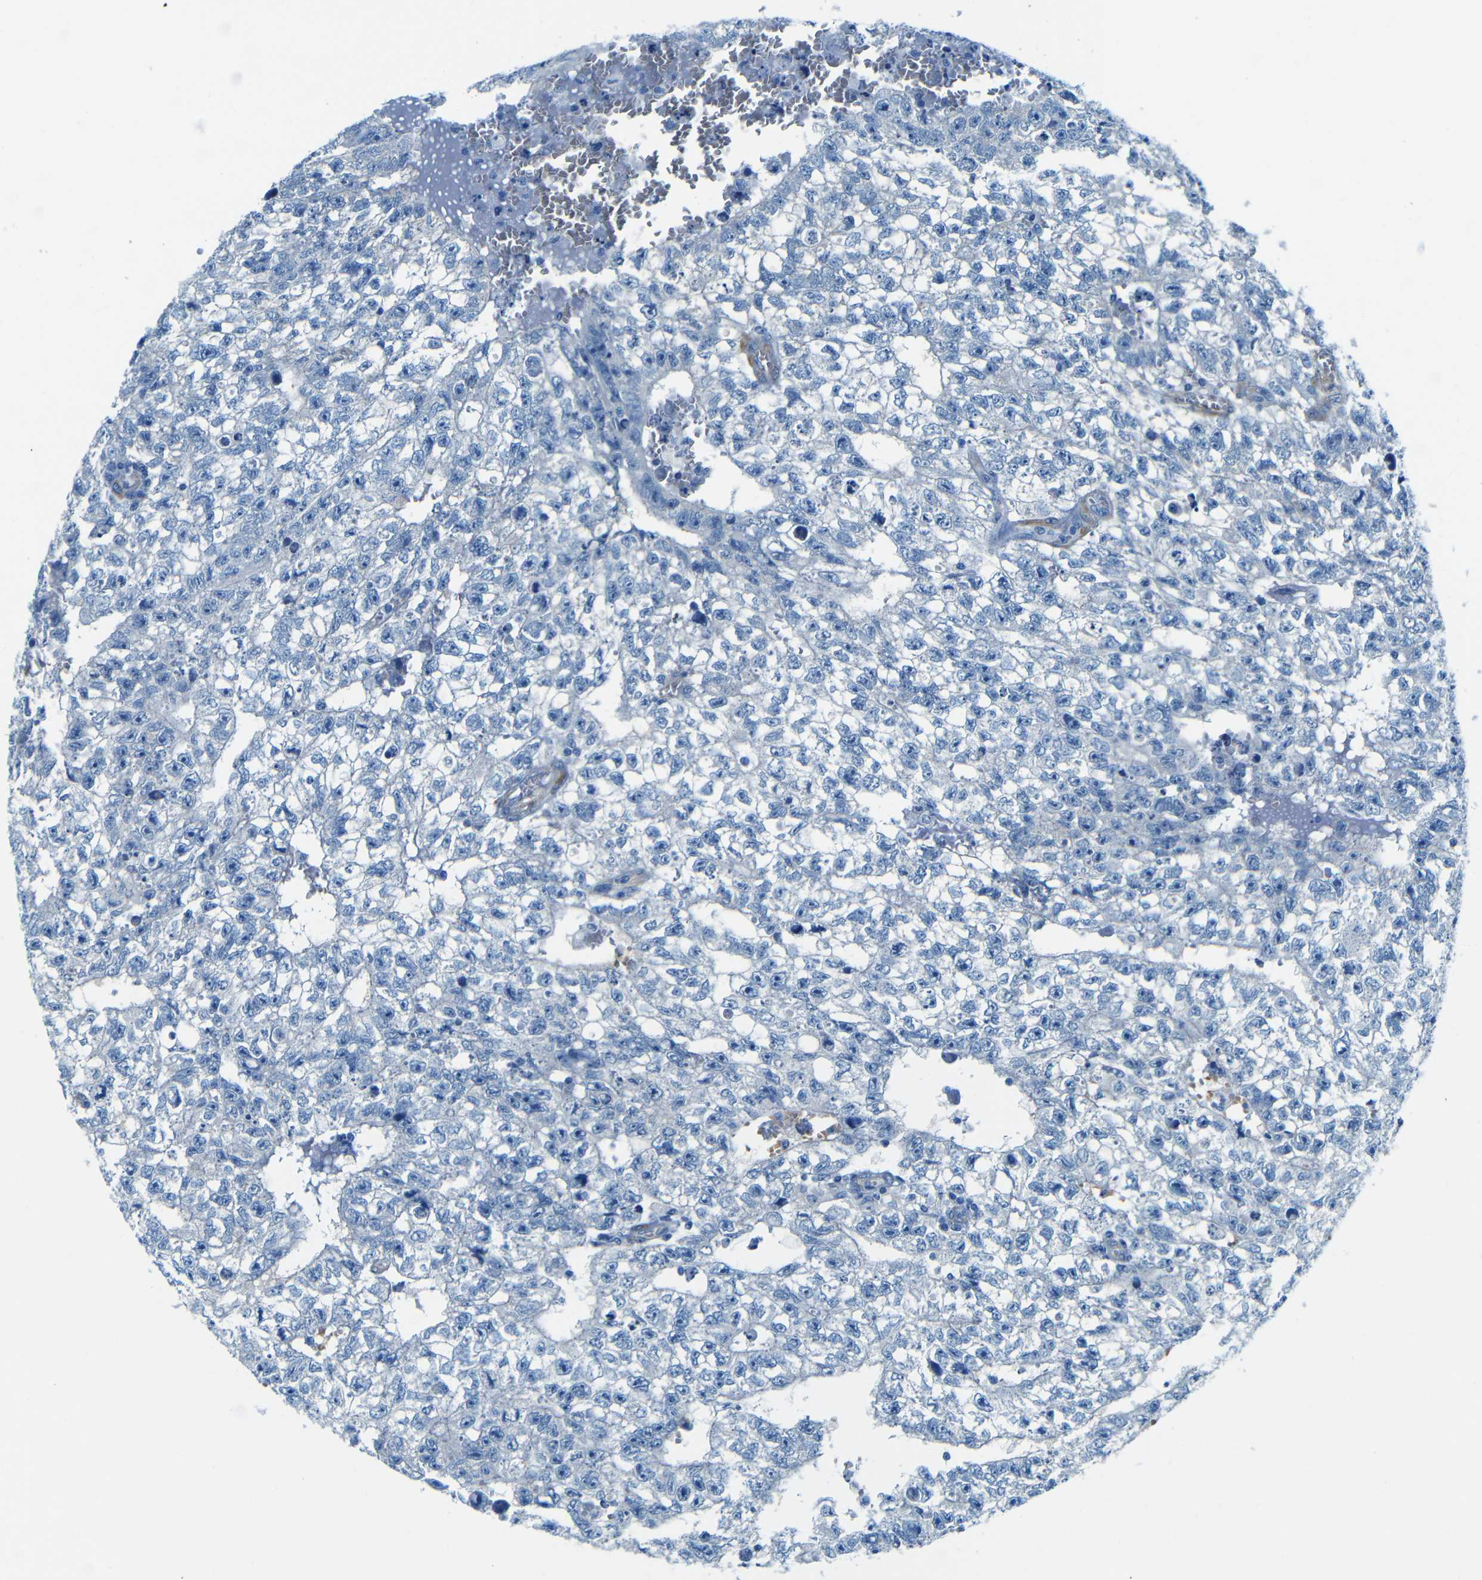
{"staining": {"intensity": "negative", "quantity": "none", "location": "none"}, "tissue": "testis cancer", "cell_type": "Tumor cells", "image_type": "cancer", "snomed": [{"axis": "morphology", "description": "Seminoma, NOS"}, {"axis": "morphology", "description": "Carcinoma, Embryonal, NOS"}, {"axis": "topography", "description": "Testis"}], "caption": "Tumor cells show no significant protein expression in seminoma (testis). (DAB immunohistochemistry (IHC), high magnification).", "gene": "MAP2", "patient": {"sex": "male", "age": 38}}